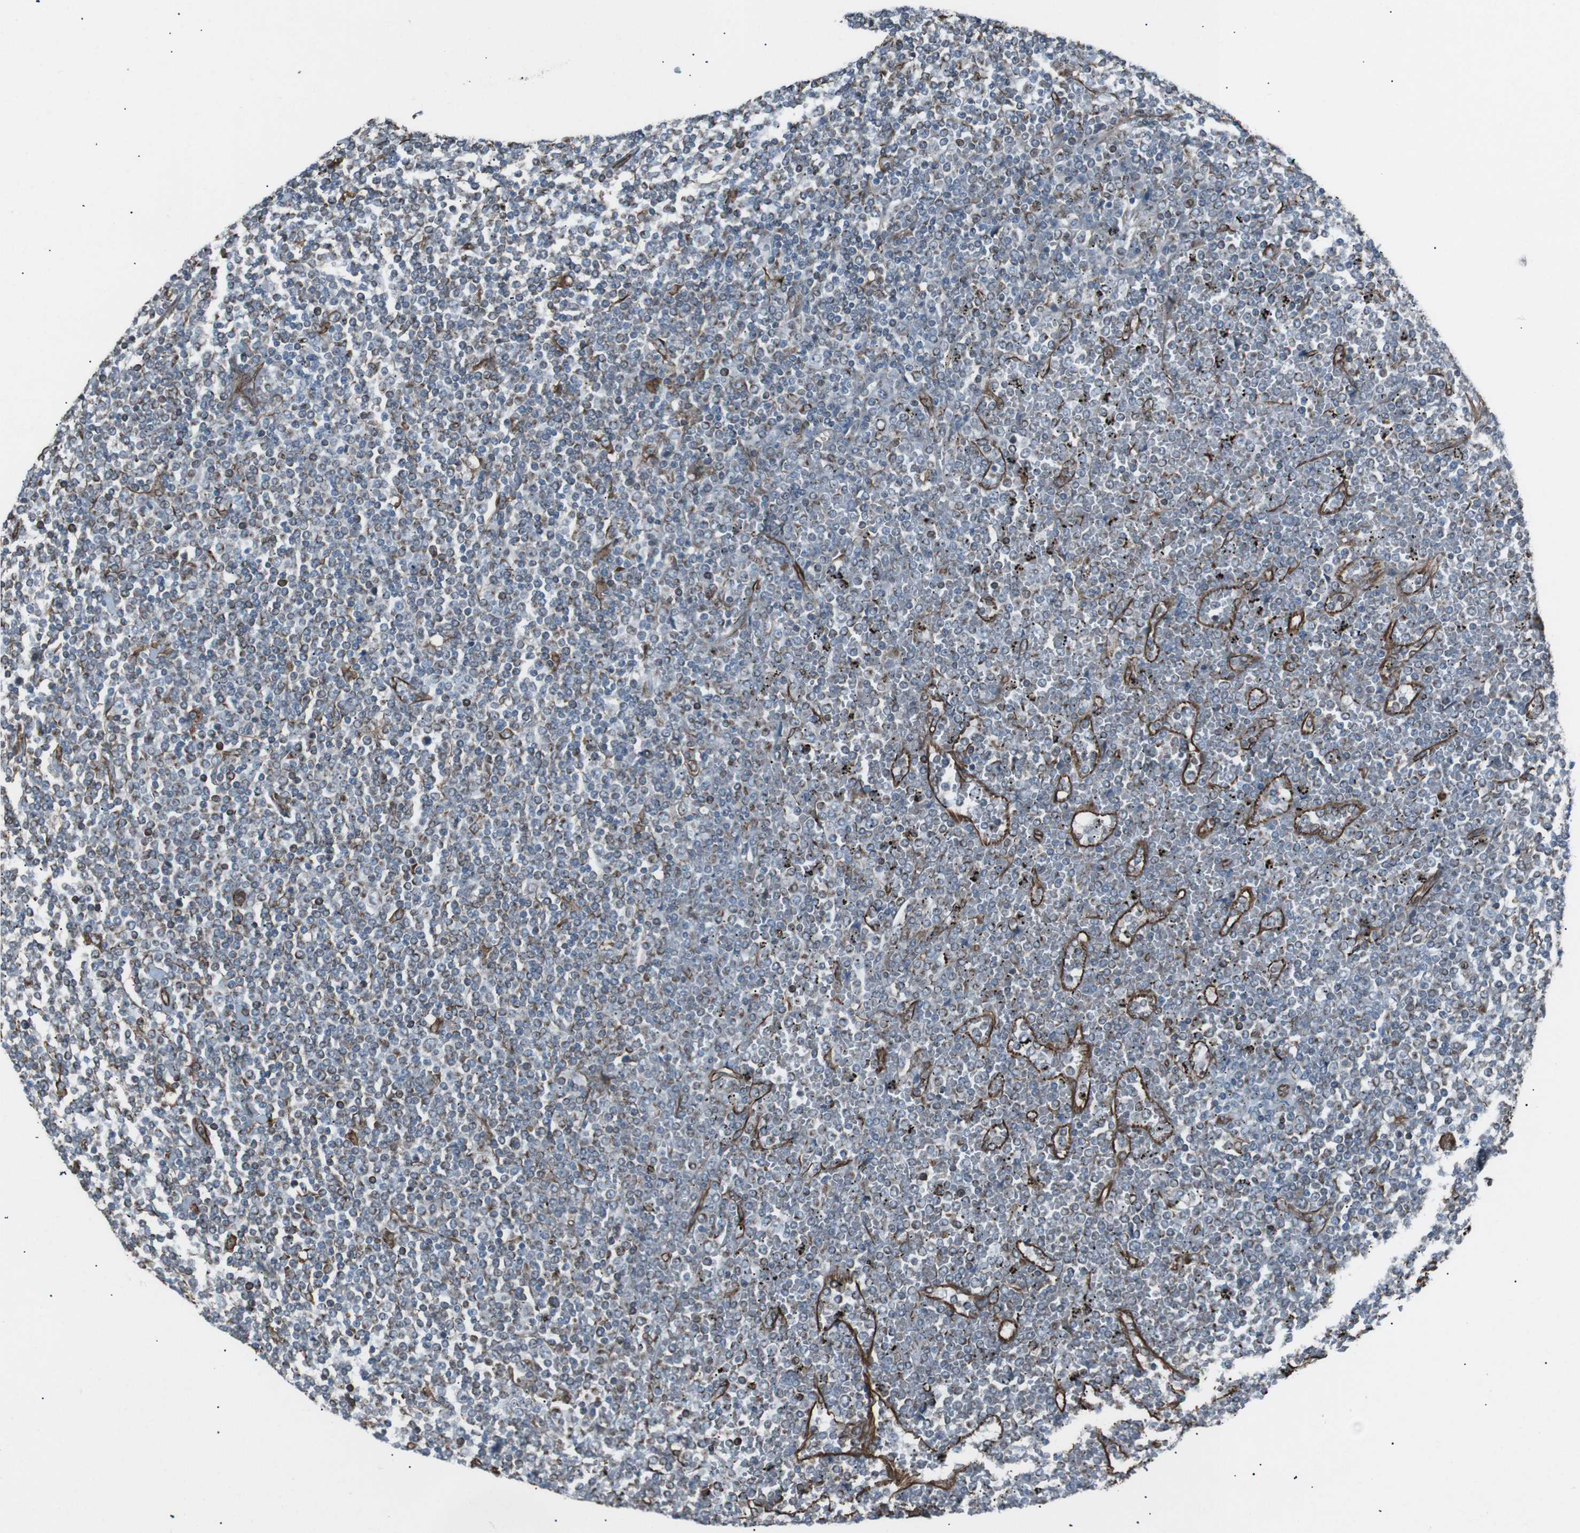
{"staining": {"intensity": "negative", "quantity": "none", "location": "none"}, "tissue": "lymphoma", "cell_type": "Tumor cells", "image_type": "cancer", "snomed": [{"axis": "morphology", "description": "Malignant lymphoma, non-Hodgkin's type, Low grade"}, {"axis": "topography", "description": "Spleen"}], "caption": "Protein analysis of lymphoma demonstrates no significant expression in tumor cells.", "gene": "TMEM141", "patient": {"sex": "female", "age": 19}}